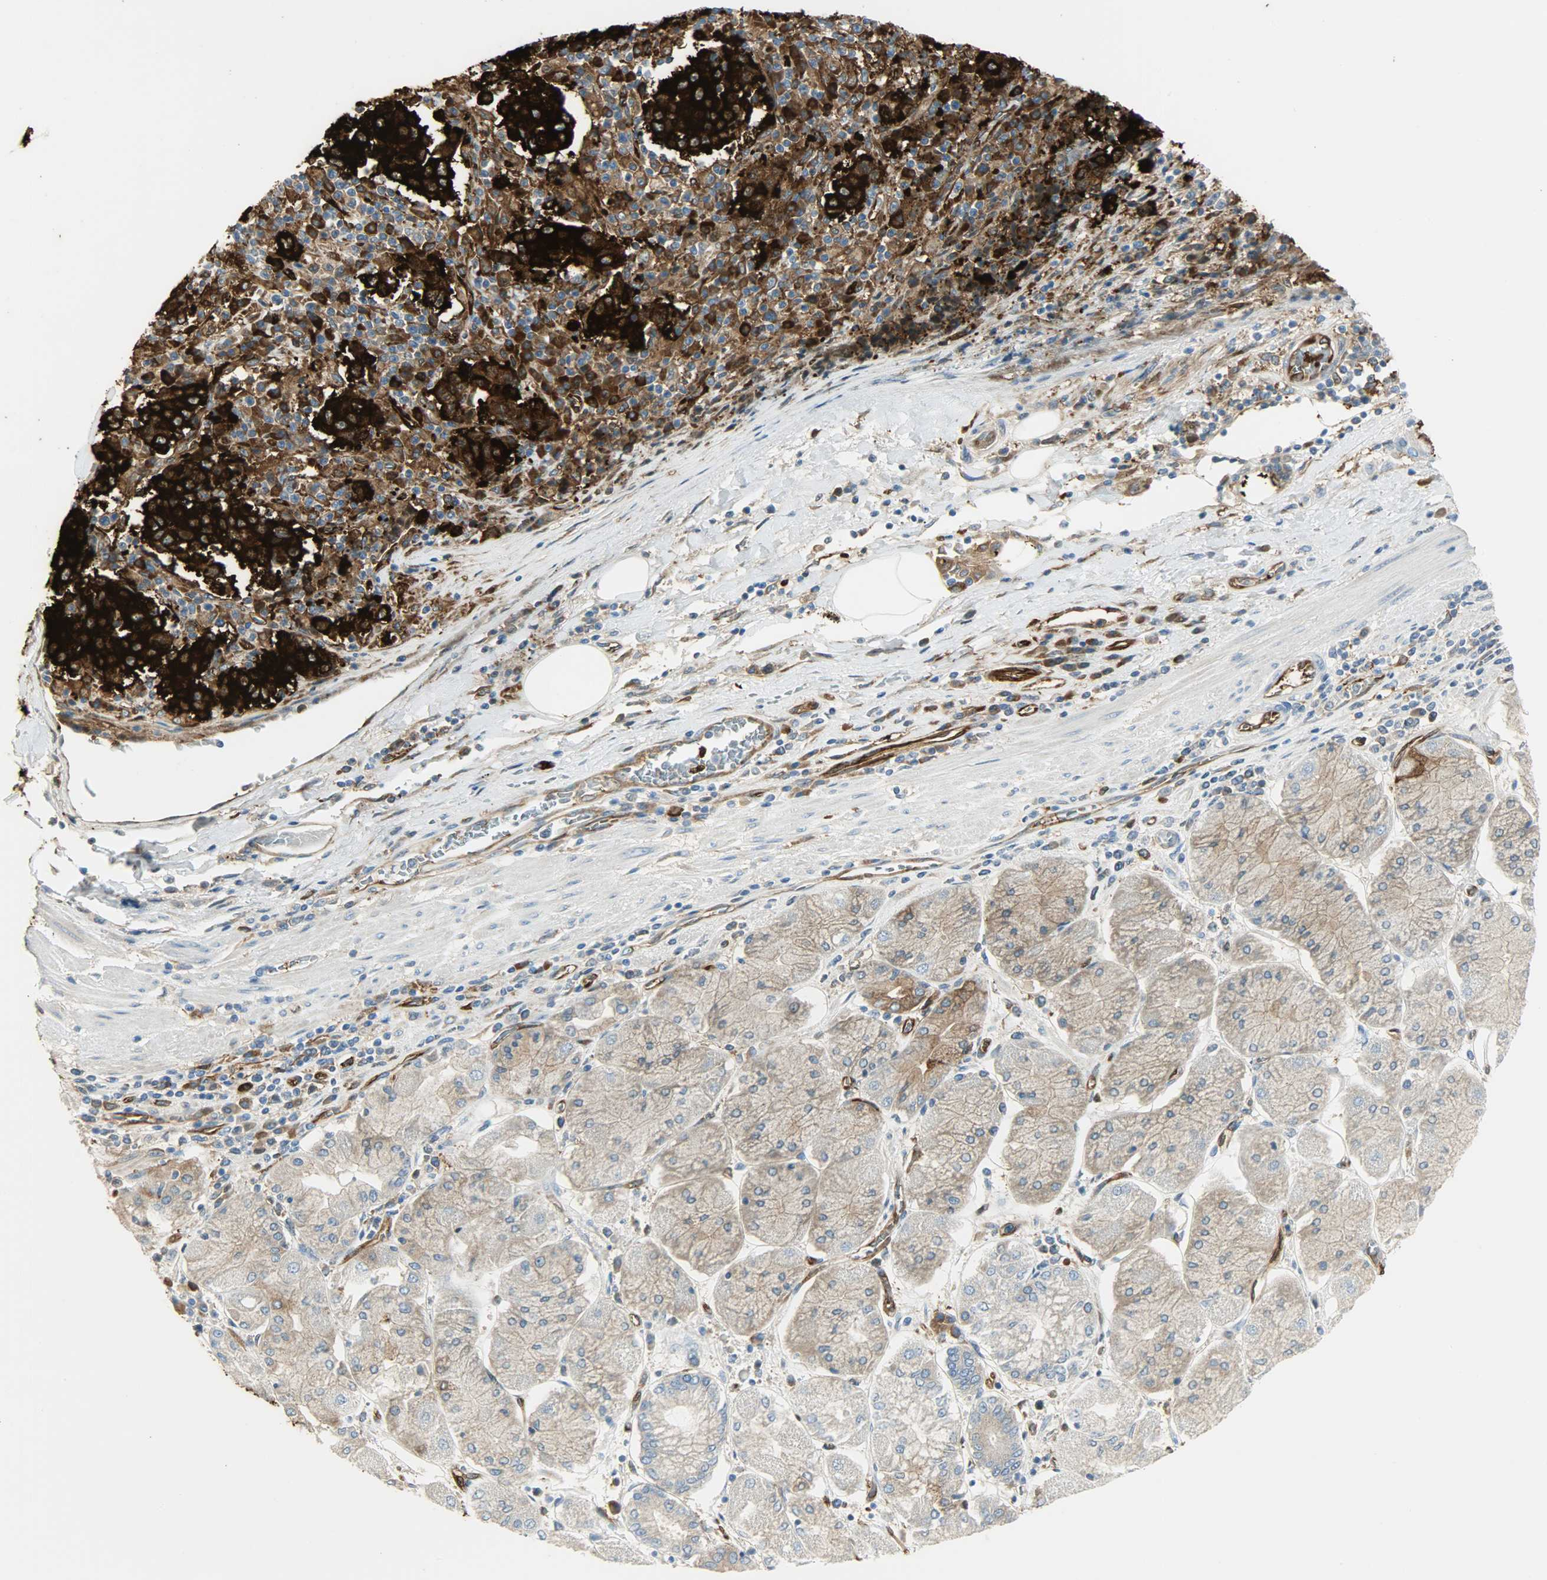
{"staining": {"intensity": "strong", "quantity": ">75%", "location": "cytoplasmic/membranous"}, "tissue": "stomach cancer", "cell_type": "Tumor cells", "image_type": "cancer", "snomed": [{"axis": "morphology", "description": "Normal tissue, NOS"}, {"axis": "morphology", "description": "Adenocarcinoma, NOS"}, {"axis": "topography", "description": "Stomach, upper"}, {"axis": "topography", "description": "Stomach"}], "caption": "Protein expression analysis of adenocarcinoma (stomach) shows strong cytoplasmic/membranous expression in approximately >75% of tumor cells. Ihc stains the protein of interest in brown and the nuclei are stained blue.", "gene": "WARS1", "patient": {"sex": "male", "age": 59}}